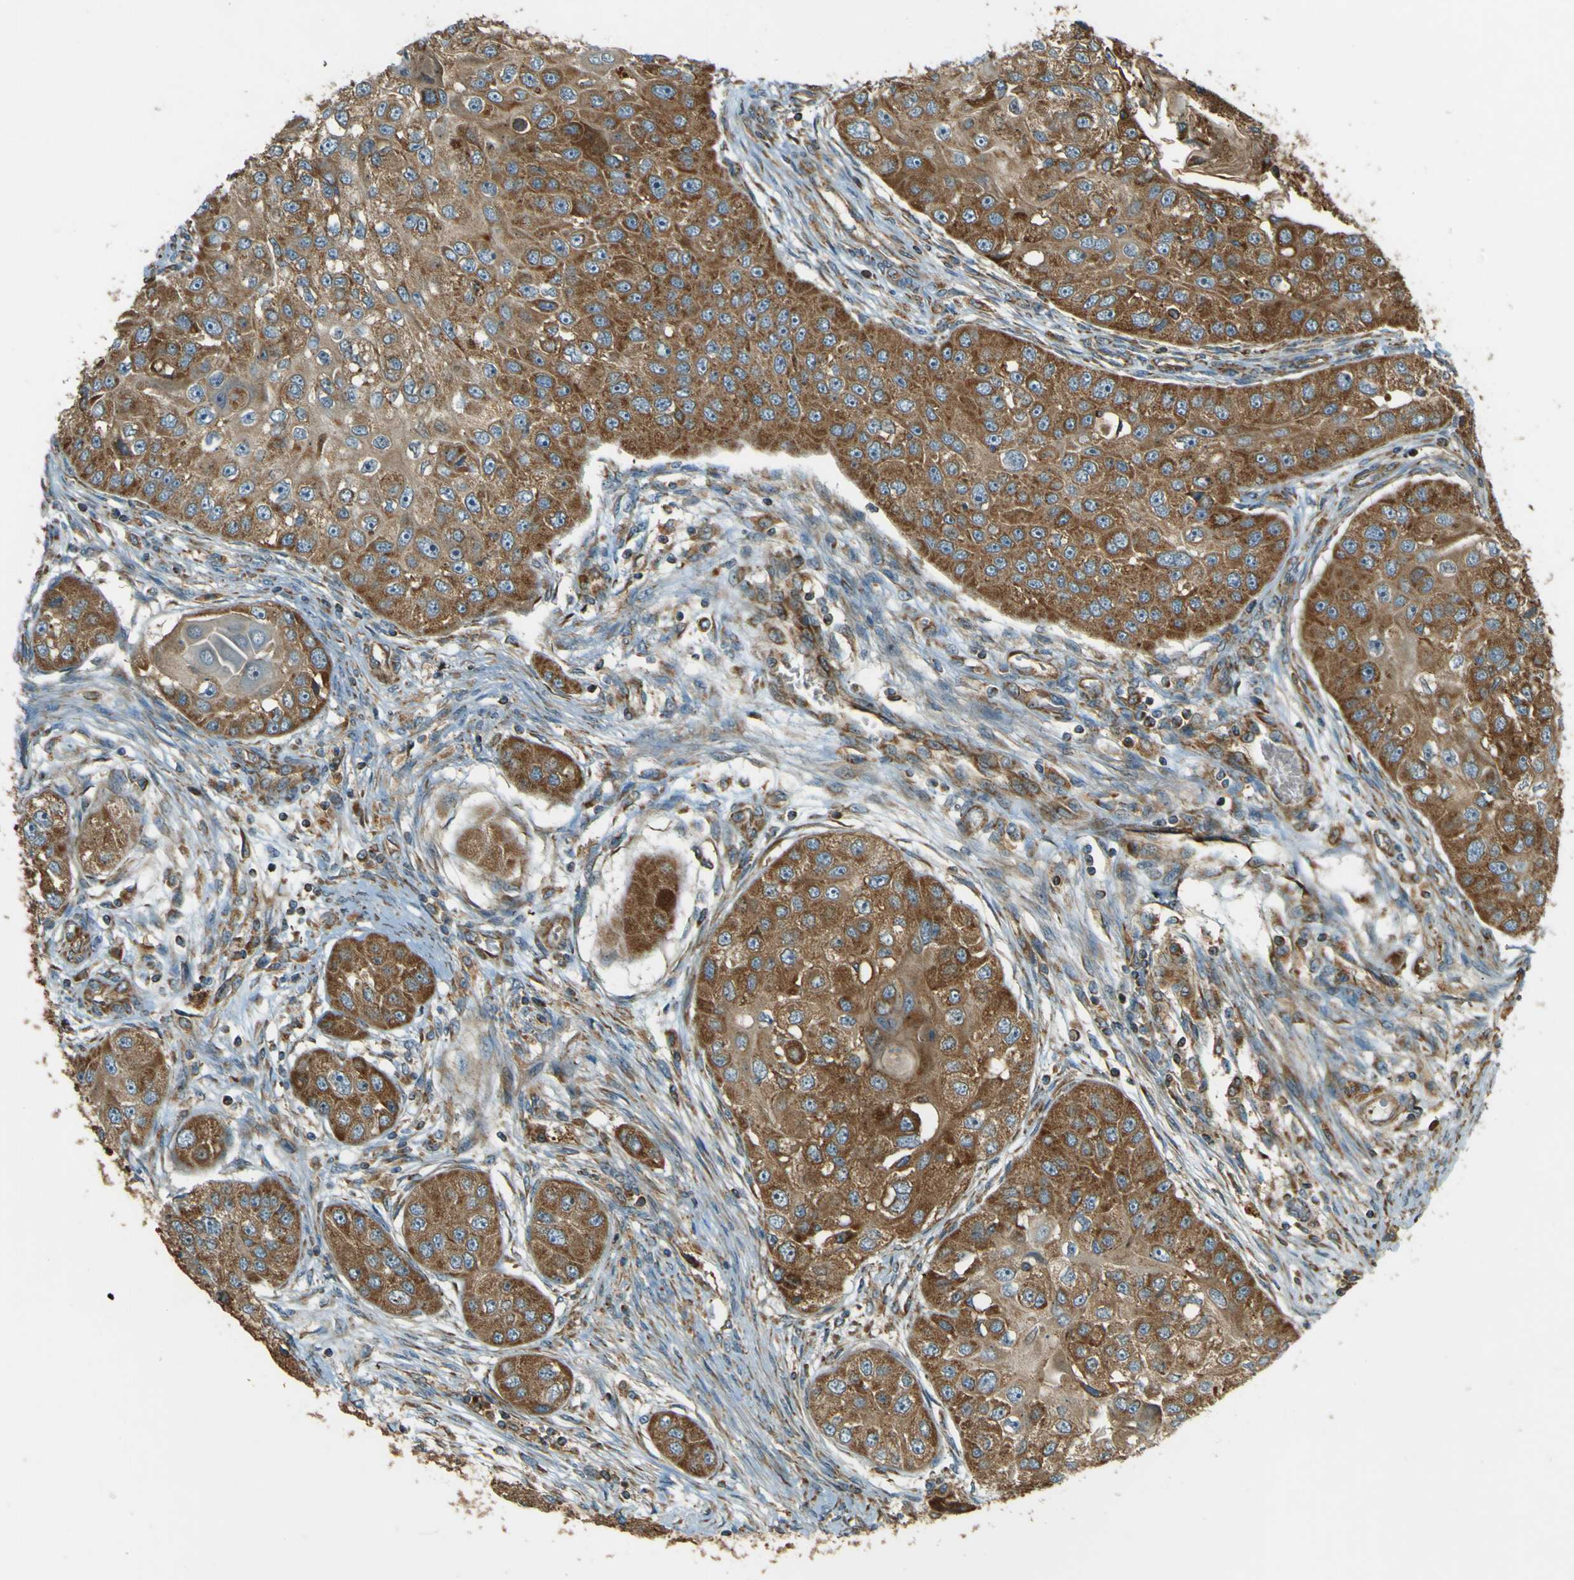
{"staining": {"intensity": "strong", "quantity": ">75%", "location": "cytoplasmic/membranous"}, "tissue": "head and neck cancer", "cell_type": "Tumor cells", "image_type": "cancer", "snomed": [{"axis": "morphology", "description": "Normal tissue, NOS"}, {"axis": "morphology", "description": "Squamous cell carcinoma, NOS"}, {"axis": "topography", "description": "Skeletal muscle"}, {"axis": "topography", "description": "Head-Neck"}], "caption": "Immunohistochemistry (IHC) staining of head and neck cancer (squamous cell carcinoma), which shows high levels of strong cytoplasmic/membranous positivity in approximately >75% of tumor cells indicating strong cytoplasmic/membranous protein staining. The staining was performed using DAB (brown) for protein detection and nuclei were counterstained in hematoxylin (blue).", "gene": "DNAJC5", "patient": {"sex": "male", "age": 51}}